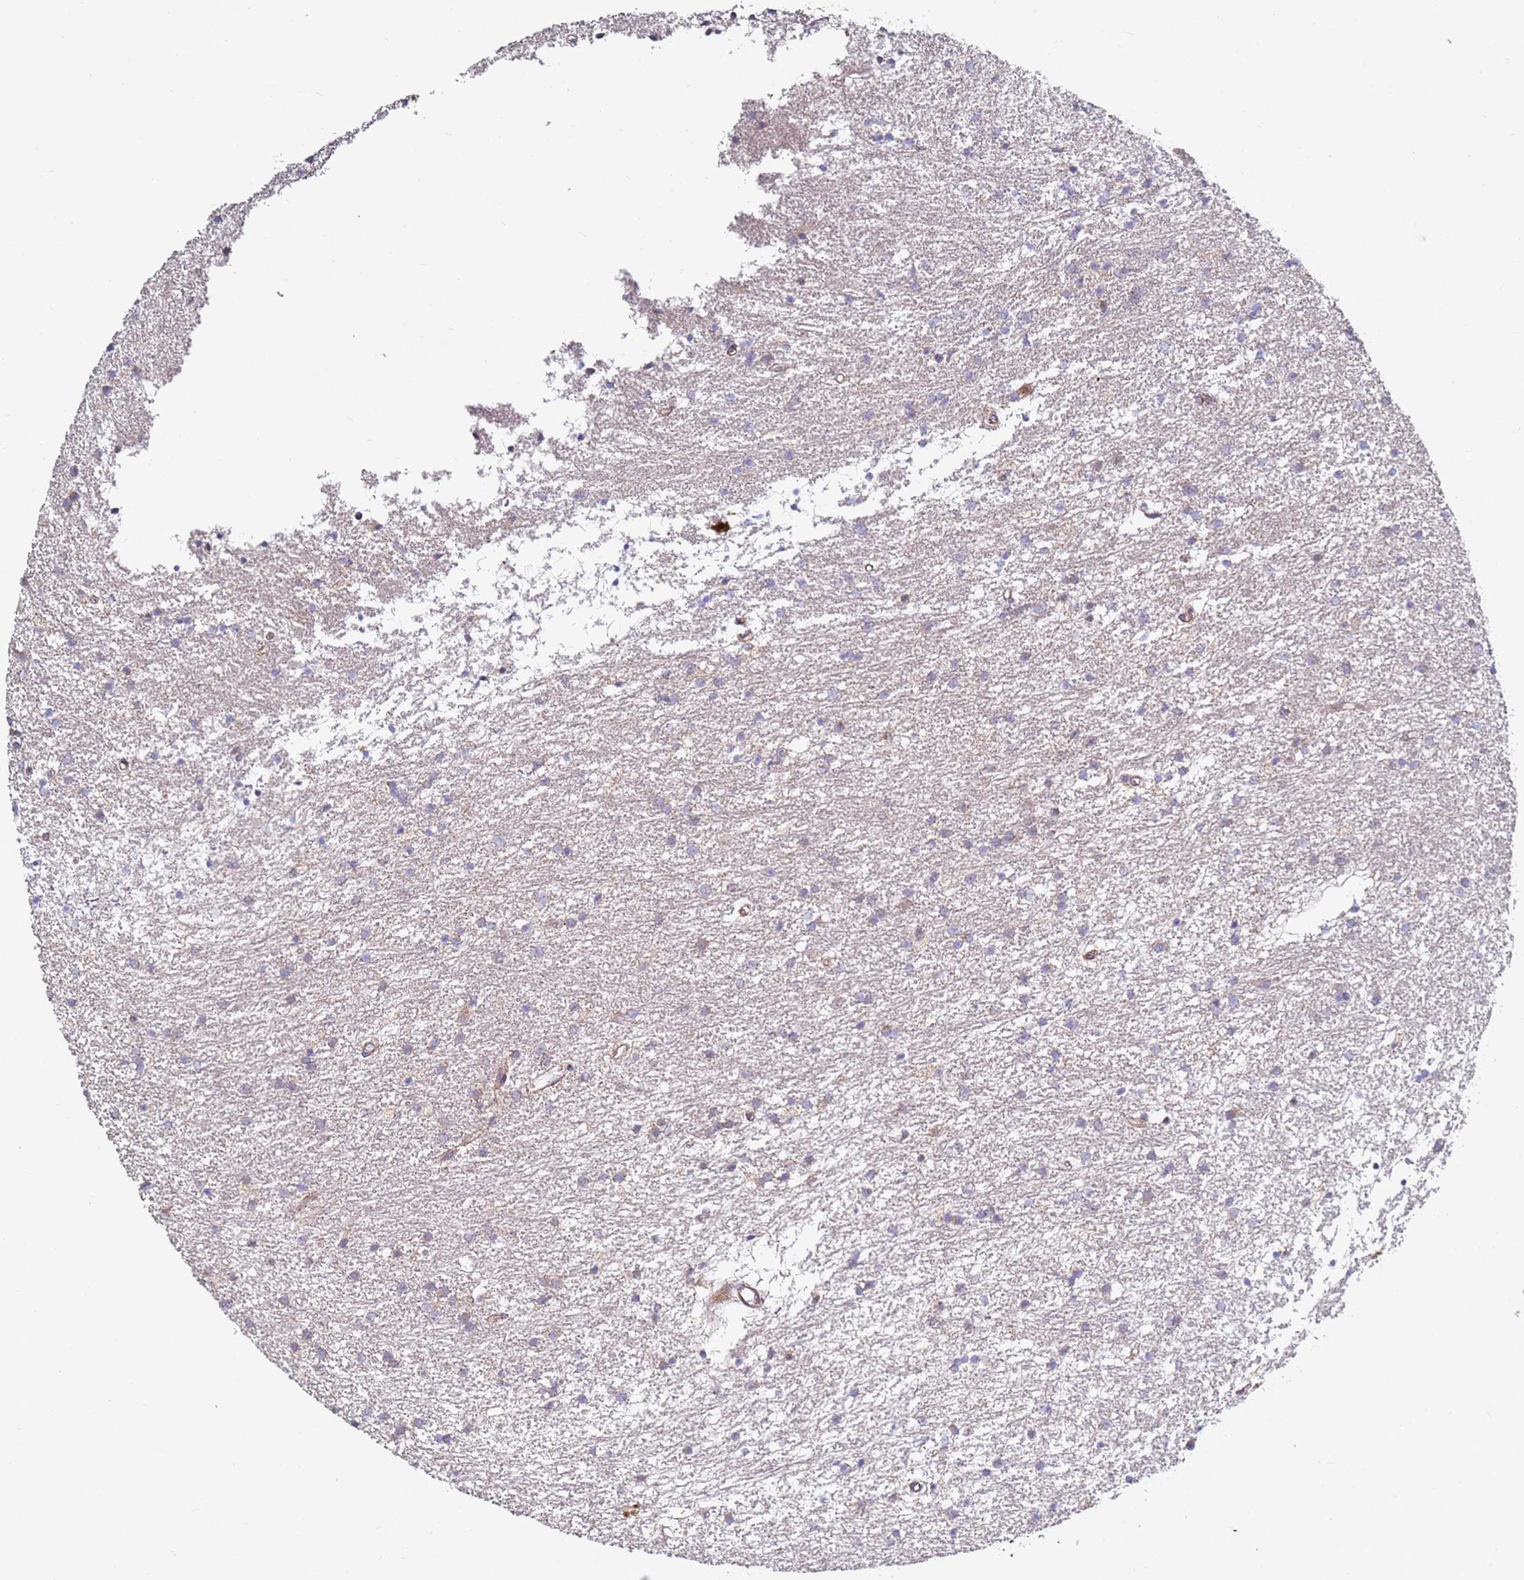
{"staining": {"intensity": "negative", "quantity": "none", "location": "none"}, "tissue": "glioma", "cell_type": "Tumor cells", "image_type": "cancer", "snomed": [{"axis": "morphology", "description": "Glioma, malignant, High grade"}, {"axis": "topography", "description": "Brain"}], "caption": "Human glioma stained for a protein using IHC reveals no positivity in tumor cells.", "gene": "CNOT9", "patient": {"sex": "male", "age": 77}}